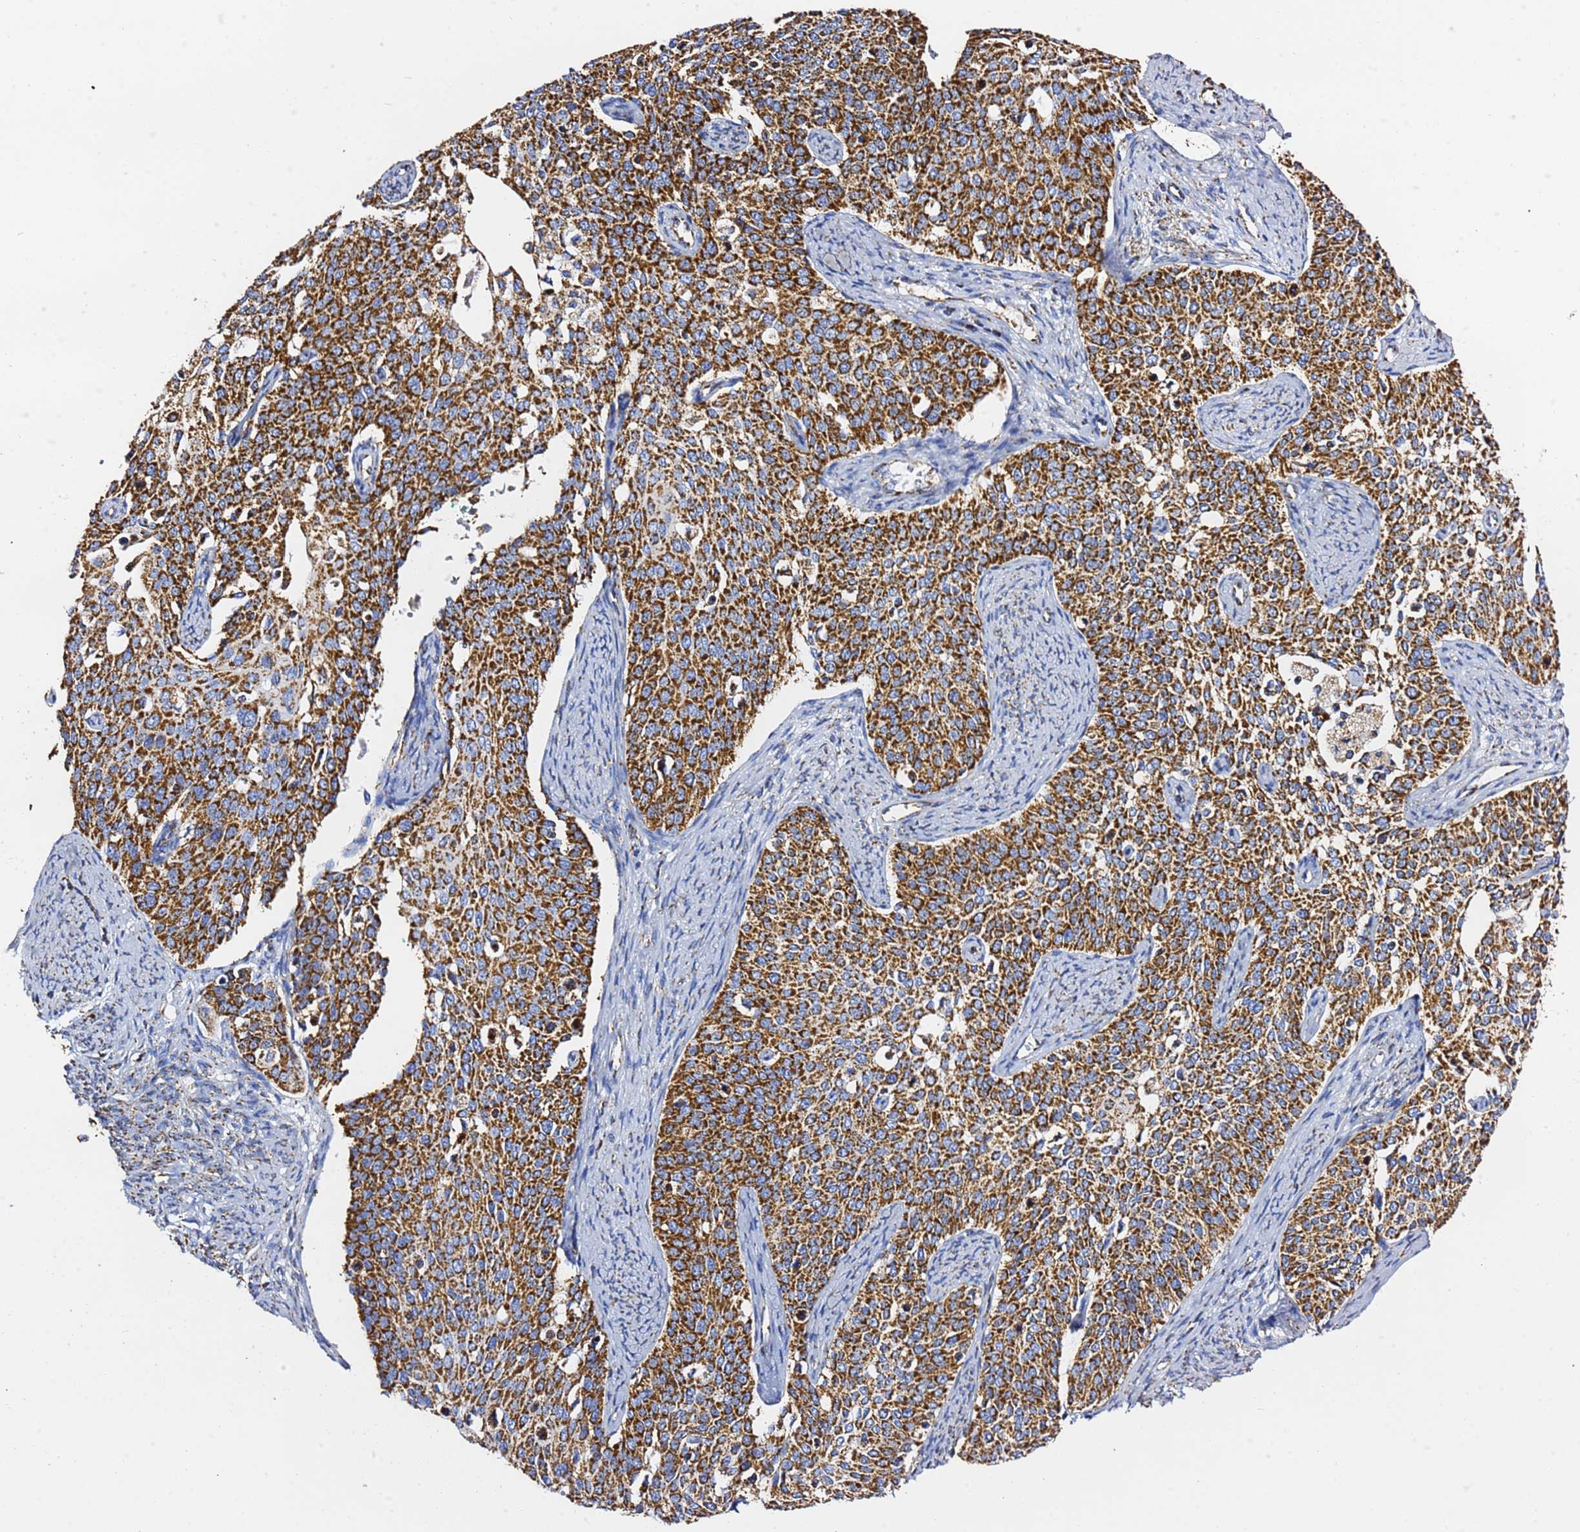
{"staining": {"intensity": "strong", "quantity": ">75%", "location": "cytoplasmic/membranous"}, "tissue": "cervical cancer", "cell_type": "Tumor cells", "image_type": "cancer", "snomed": [{"axis": "morphology", "description": "Squamous cell carcinoma, NOS"}, {"axis": "topography", "description": "Cervix"}], "caption": "Immunohistochemical staining of human cervical squamous cell carcinoma shows high levels of strong cytoplasmic/membranous protein staining in approximately >75% of tumor cells.", "gene": "PHB2", "patient": {"sex": "female", "age": 44}}